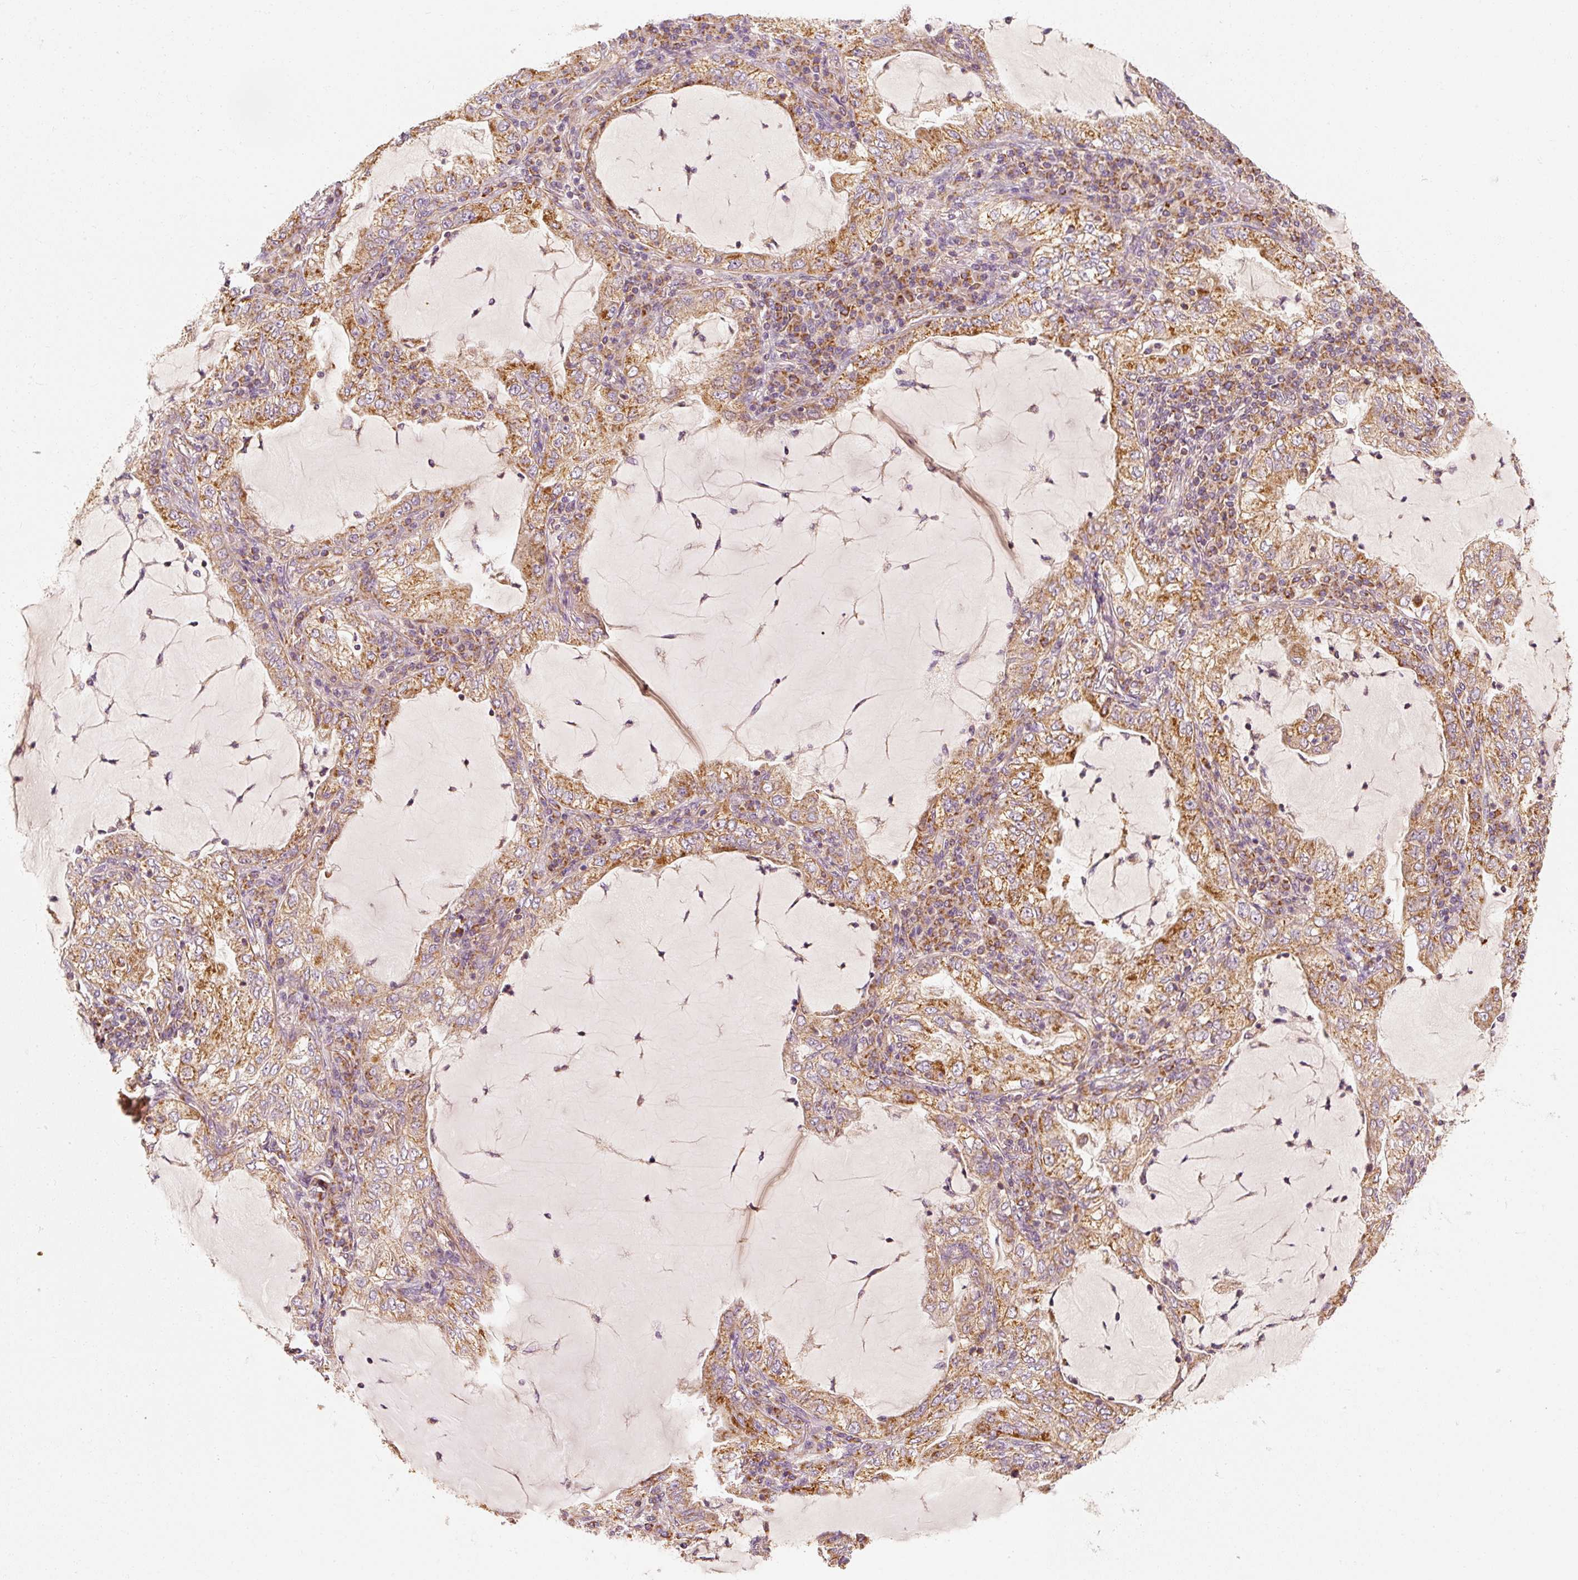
{"staining": {"intensity": "moderate", "quantity": ">75%", "location": "cytoplasmic/membranous"}, "tissue": "lung cancer", "cell_type": "Tumor cells", "image_type": "cancer", "snomed": [{"axis": "morphology", "description": "Adenocarcinoma, NOS"}, {"axis": "topography", "description": "Lung"}], "caption": "This photomicrograph exhibits lung cancer stained with immunohistochemistry to label a protein in brown. The cytoplasmic/membranous of tumor cells show moderate positivity for the protein. Nuclei are counter-stained blue.", "gene": "TOMM40", "patient": {"sex": "female", "age": 73}}